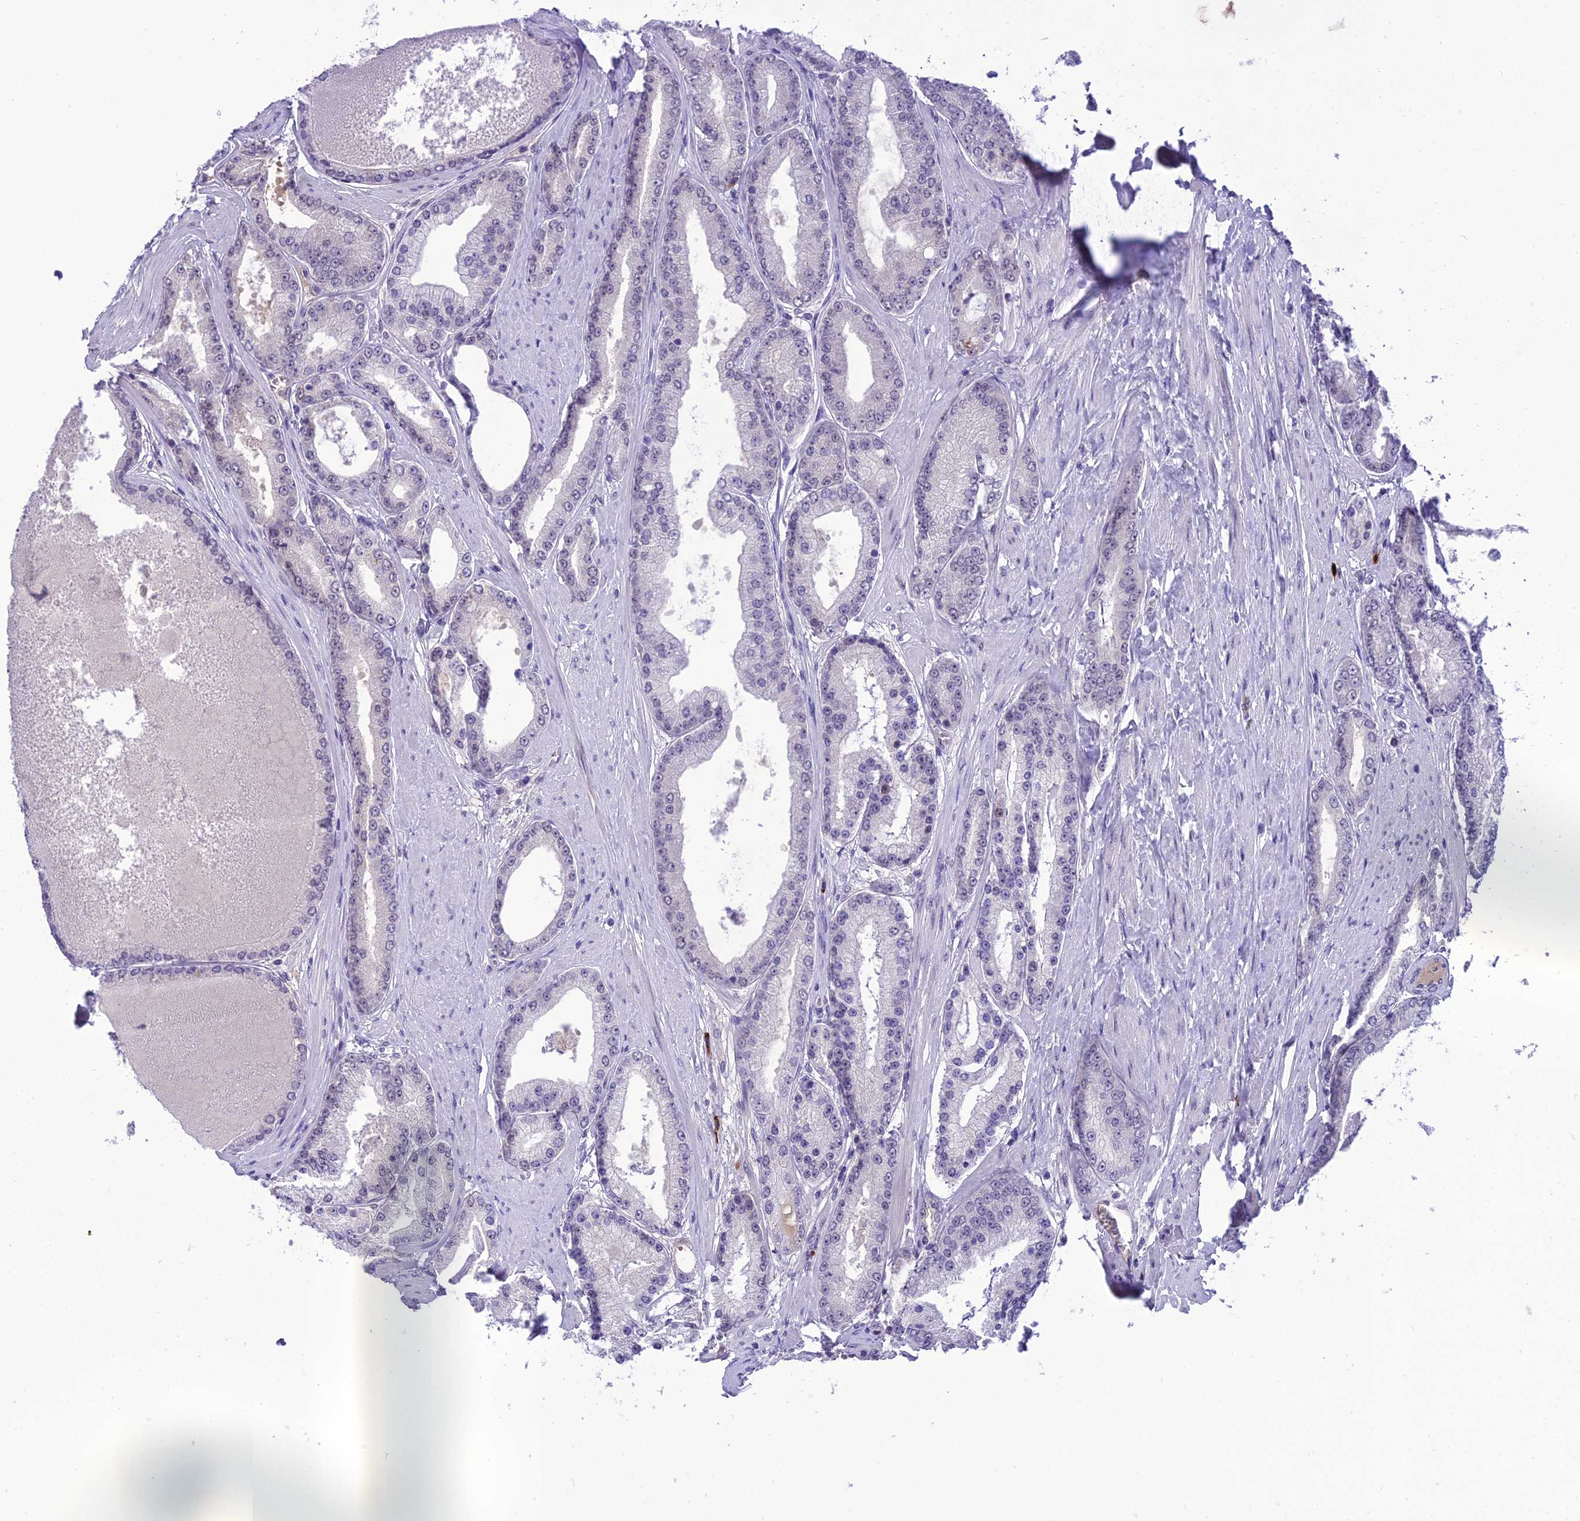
{"staining": {"intensity": "negative", "quantity": "none", "location": "none"}, "tissue": "prostate cancer", "cell_type": "Tumor cells", "image_type": "cancer", "snomed": [{"axis": "morphology", "description": "Adenocarcinoma, High grade"}, {"axis": "topography", "description": "Prostate"}], "caption": "This is an immunohistochemistry image of human adenocarcinoma (high-grade) (prostate). There is no staining in tumor cells.", "gene": "SH3RF3", "patient": {"sex": "male", "age": 59}}